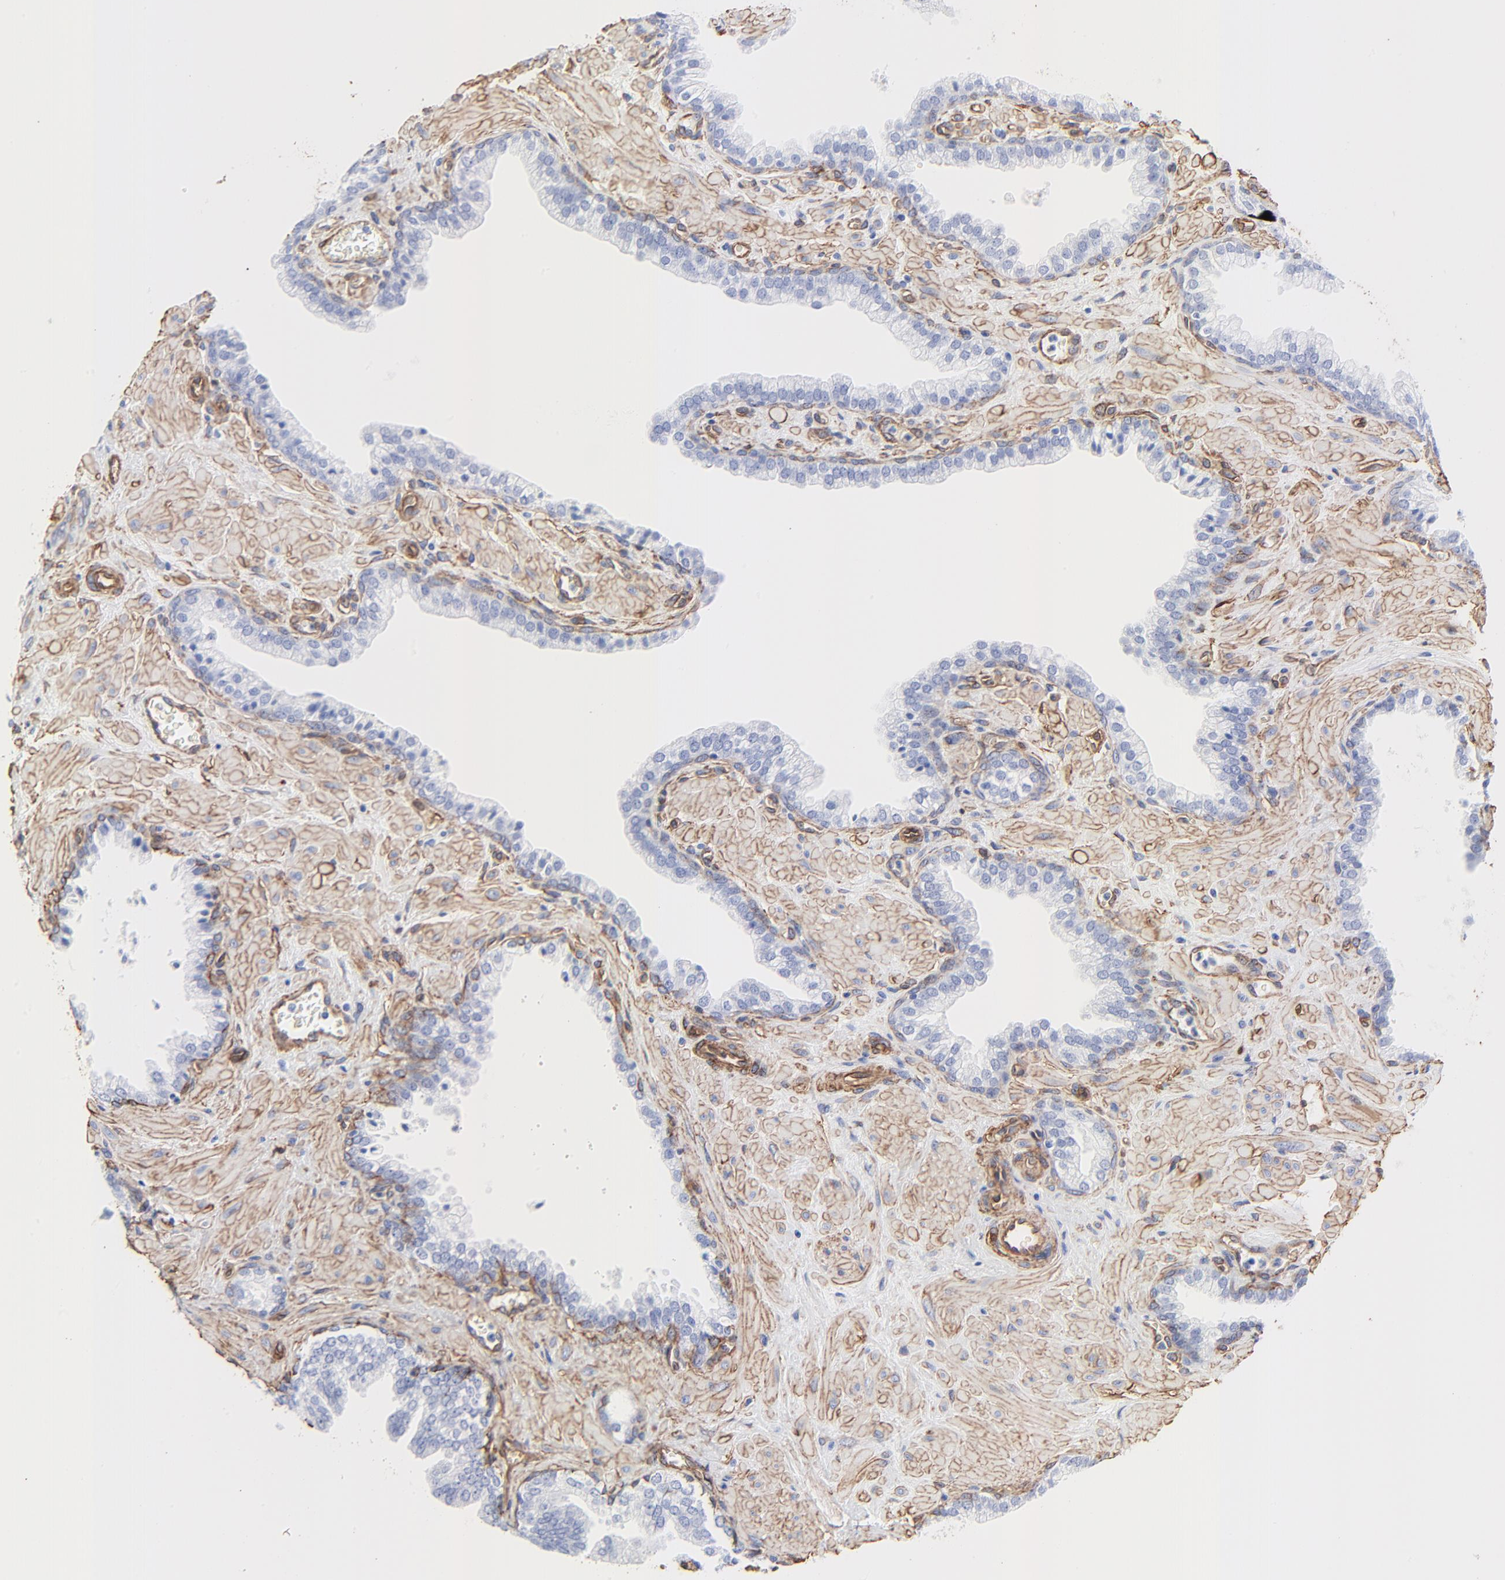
{"staining": {"intensity": "negative", "quantity": "none", "location": "none"}, "tissue": "prostate", "cell_type": "Glandular cells", "image_type": "normal", "snomed": [{"axis": "morphology", "description": "Normal tissue, NOS"}, {"axis": "topography", "description": "Prostate"}], "caption": "There is no significant expression in glandular cells of prostate. (Stains: DAB (3,3'-diaminobenzidine) immunohistochemistry (IHC) with hematoxylin counter stain, Microscopy: brightfield microscopy at high magnification).", "gene": "CAV1", "patient": {"sex": "male", "age": 60}}